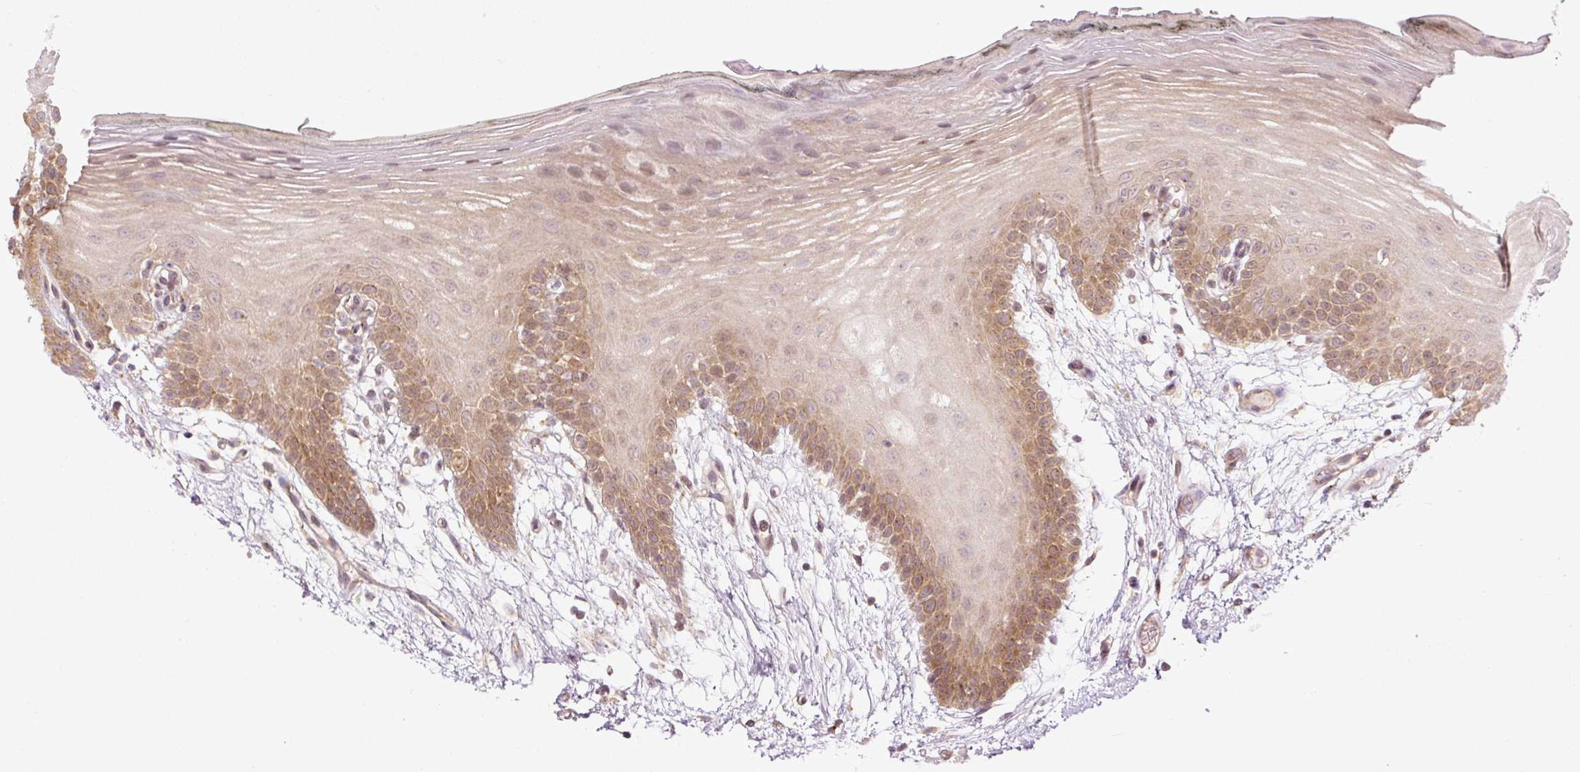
{"staining": {"intensity": "moderate", "quantity": ">75%", "location": "cytoplasmic/membranous"}, "tissue": "oral mucosa", "cell_type": "Squamous epithelial cells", "image_type": "normal", "snomed": [{"axis": "morphology", "description": "Normal tissue, NOS"}, {"axis": "morphology", "description": "Squamous cell carcinoma, NOS"}, {"axis": "topography", "description": "Oral tissue"}, {"axis": "topography", "description": "Head-Neck"}], "caption": "Immunohistochemical staining of unremarkable human oral mucosa reveals moderate cytoplasmic/membranous protein positivity in about >75% of squamous epithelial cells.", "gene": "MZT2A", "patient": {"sex": "female", "age": 81}}